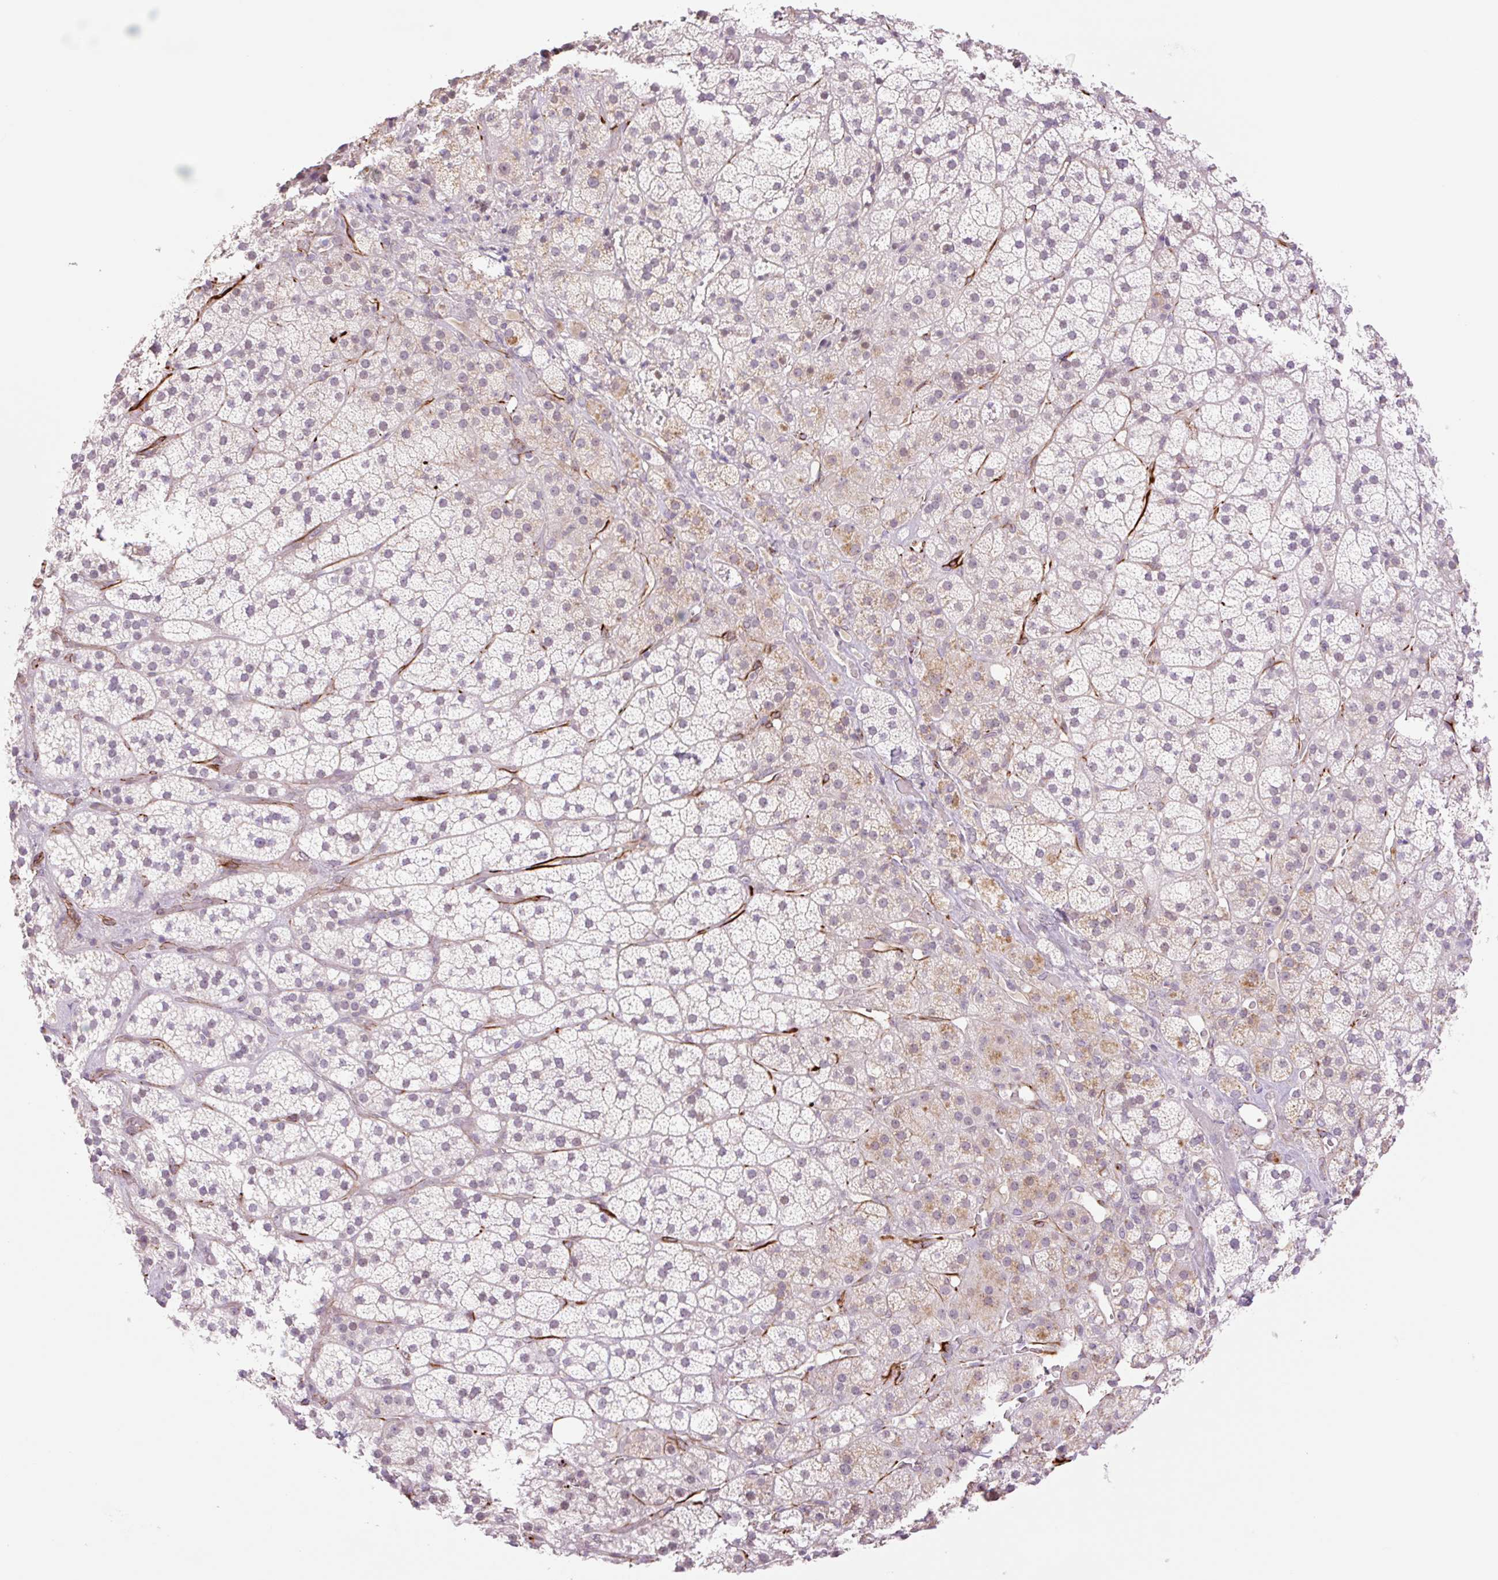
{"staining": {"intensity": "weak", "quantity": "<25%", "location": "cytoplasmic/membranous"}, "tissue": "adrenal gland", "cell_type": "Glandular cells", "image_type": "normal", "snomed": [{"axis": "morphology", "description": "Normal tissue, NOS"}, {"axis": "topography", "description": "Adrenal gland"}], "caption": "The image shows no staining of glandular cells in unremarkable adrenal gland. (Immunohistochemistry, brightfield microscopy, high magnification).", "gene": "ZFYVE21", "patient": {"sex": "male", "age": 57}}